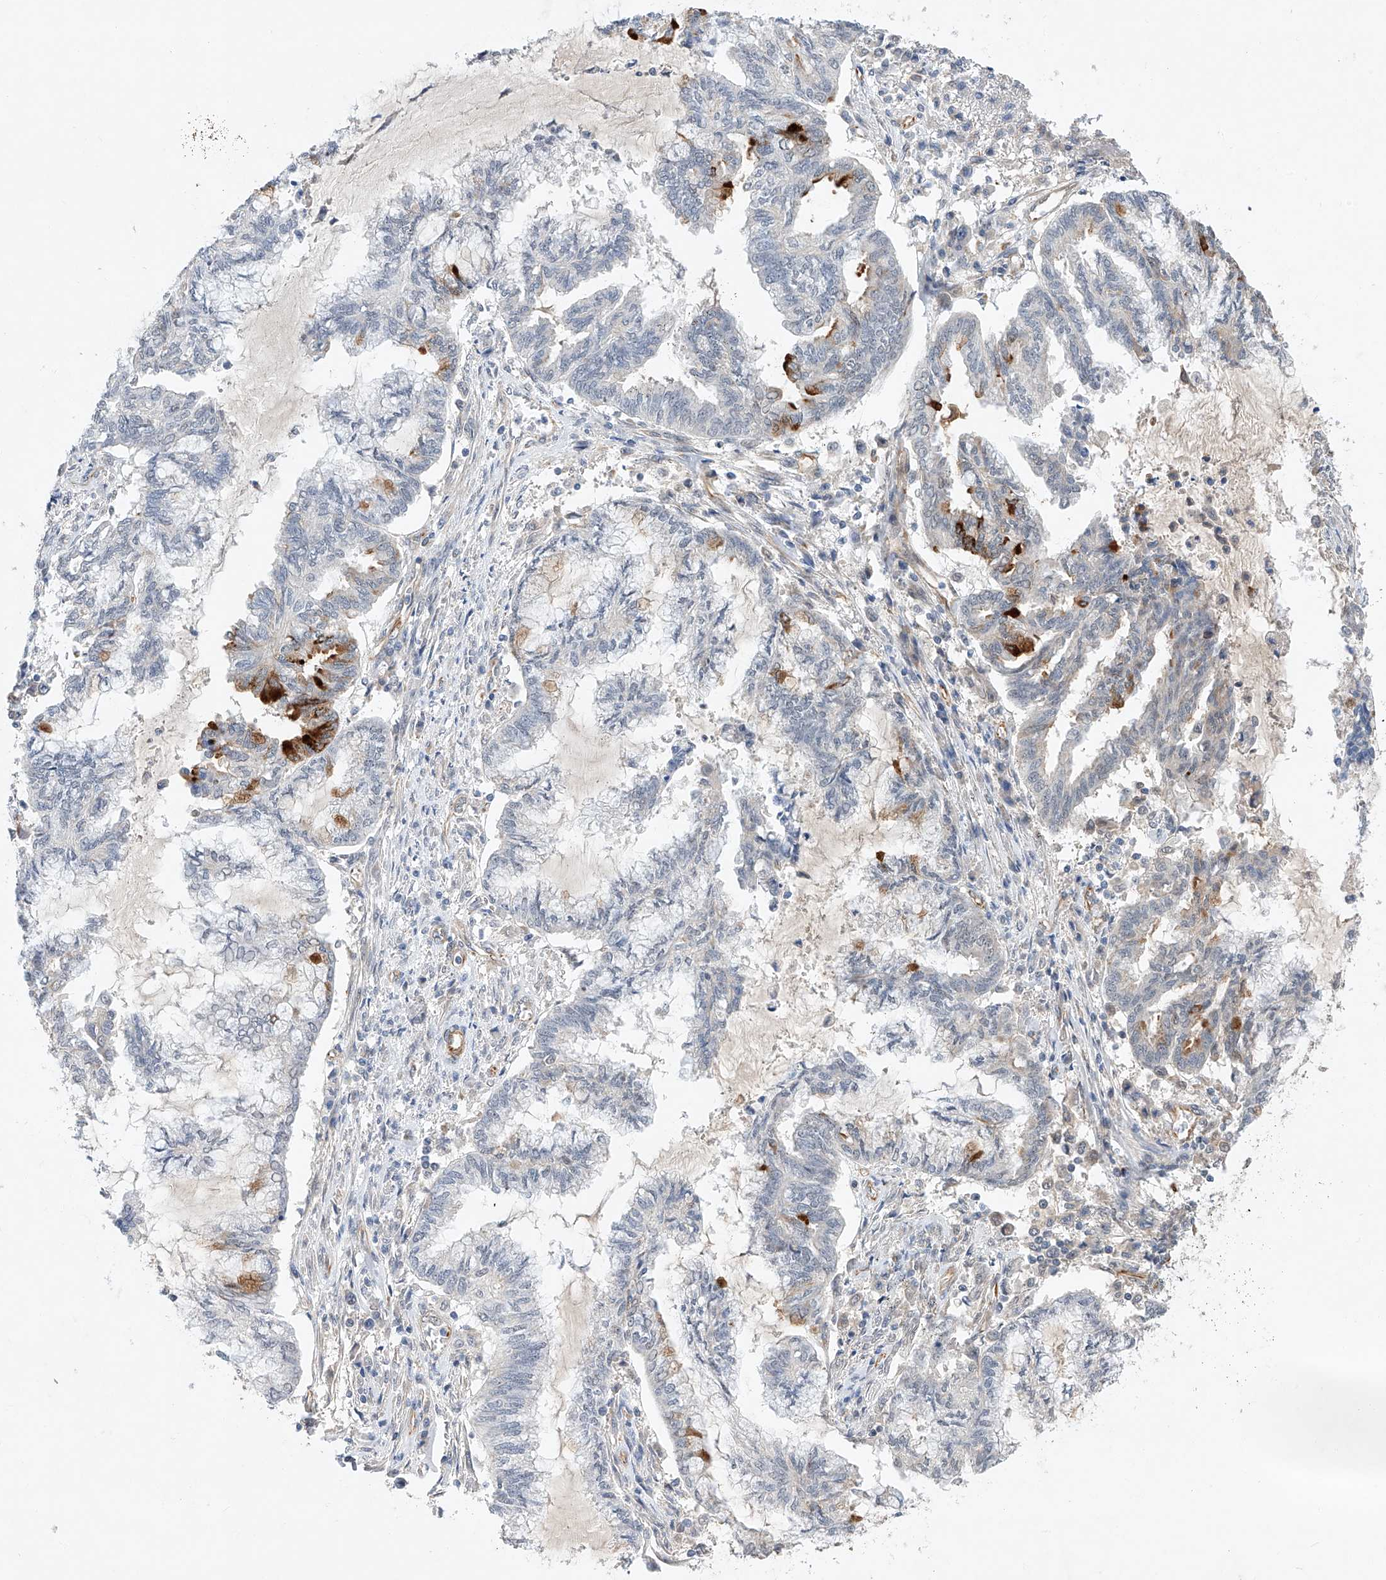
{"staining": {"intensity": "moderate", "quantity": "<25%", "location": "cytoplasmic/membranous"}, "tissue": "endometrial cancer", "cell_type": "Tumor cells", "image_type": "cancer", "snomed": [{"axis": "morphology", "description": "Adenocarcinoma, NOS"}, {"axis": "topography", "description": "Endometrium"}], "caption": "There is low levels of moderate cytoplasmic/membranous expression in tumor cells of endometrial cancer (adenocarcinoma), as demonstrated by immunohistochemical staining (brown color).", "gene": "AMD1", "patient": {"sex": "female", "age": 86}}